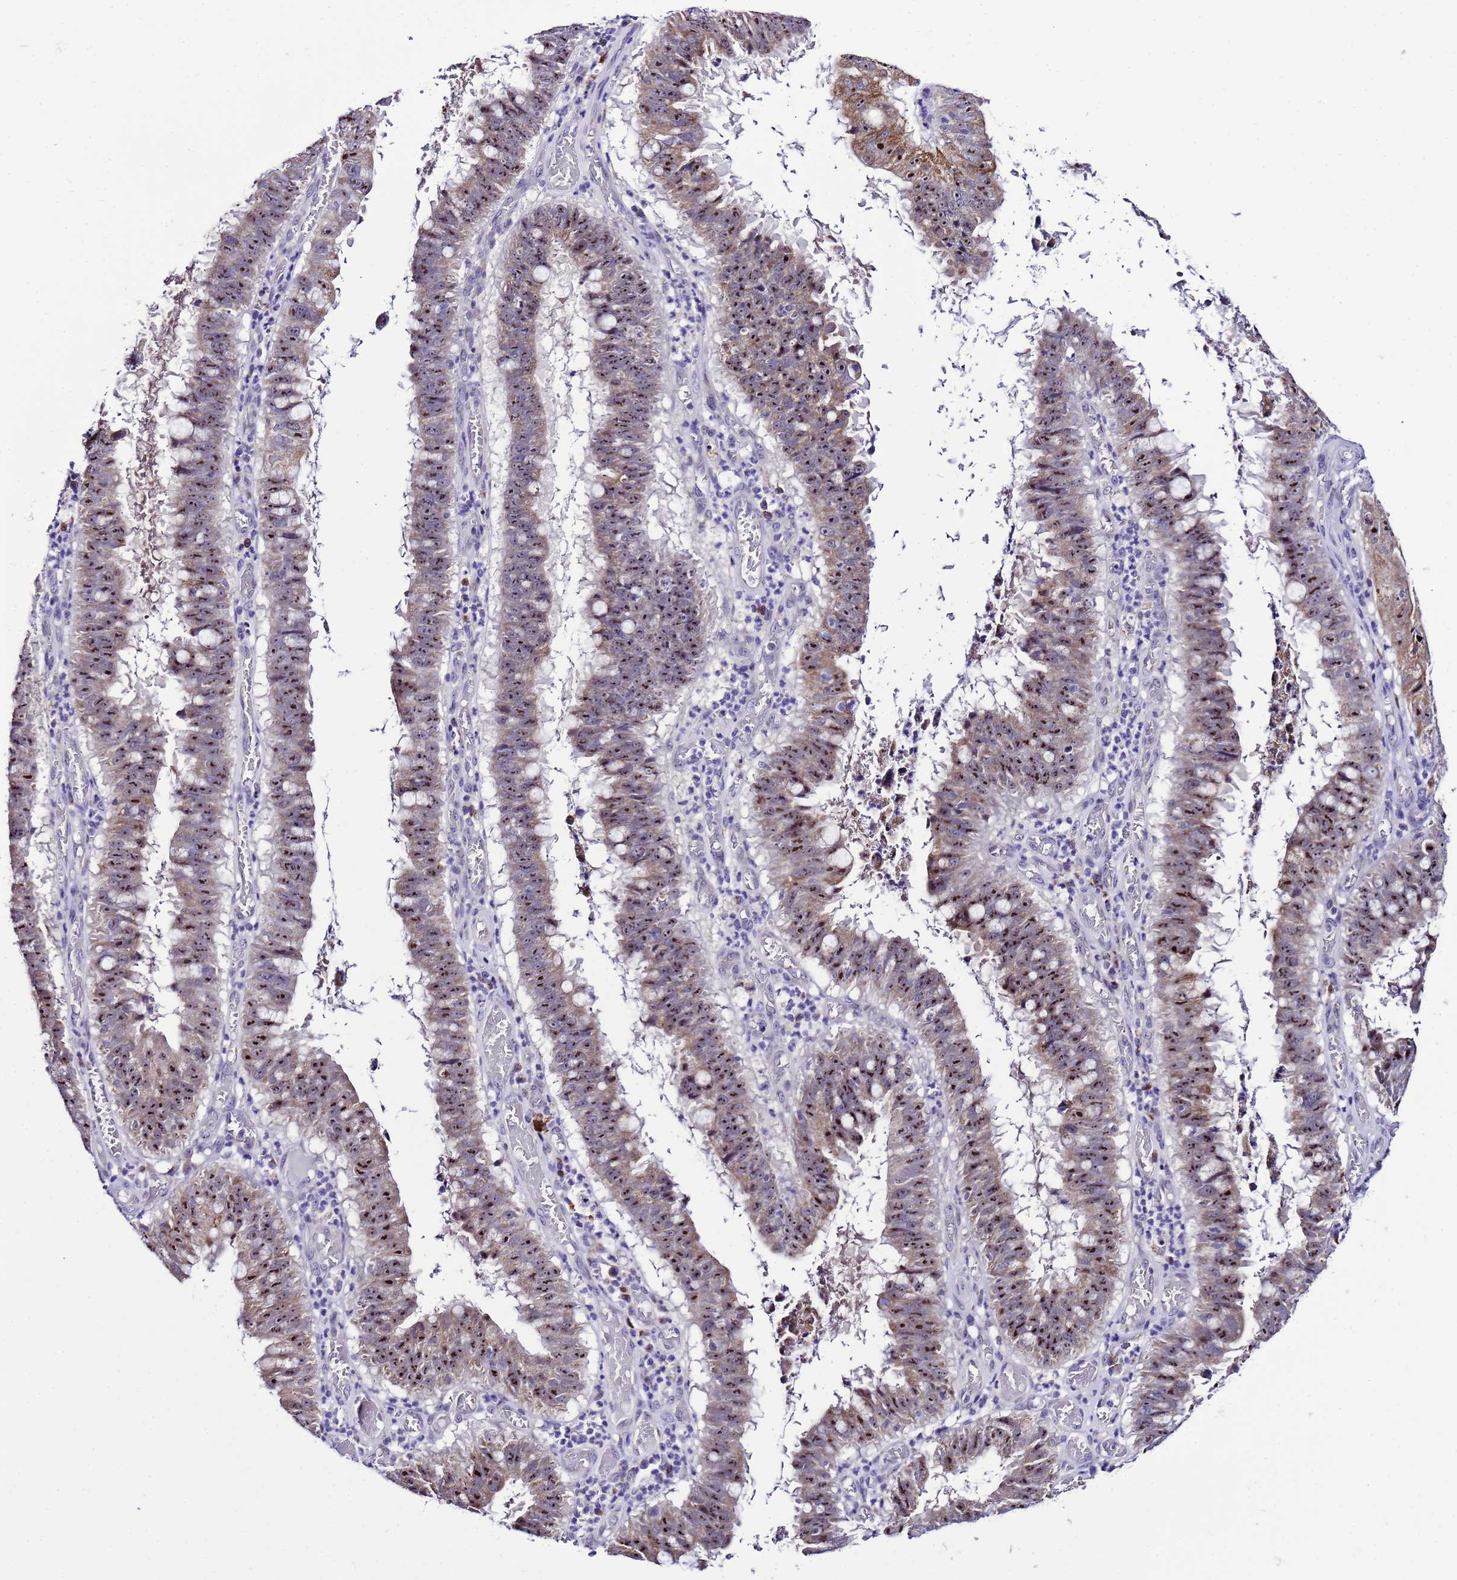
{"staining": {"intensity": "strong", "quantity": ">75%", "location": "nuclear"}, "tissue": "stomach cancer", "cell_type": "Tumor cells", "image_type": "cancer", "snomed": [{"axis": "morphology", "description": "Adenocarcinoma, NOS"}, {"axis": "topography", "description": "Stomach"}], "caption": "Brown immunohistochemical staining in adenocarcinoma (stomach) shows strong nuclear staining in approximately >75% of tumor cells. (brown staining indicates protein expression, while blue staining denotes nuclei).", "gene": "DPH6", "patient": {"sex": "male", "age": 59}}